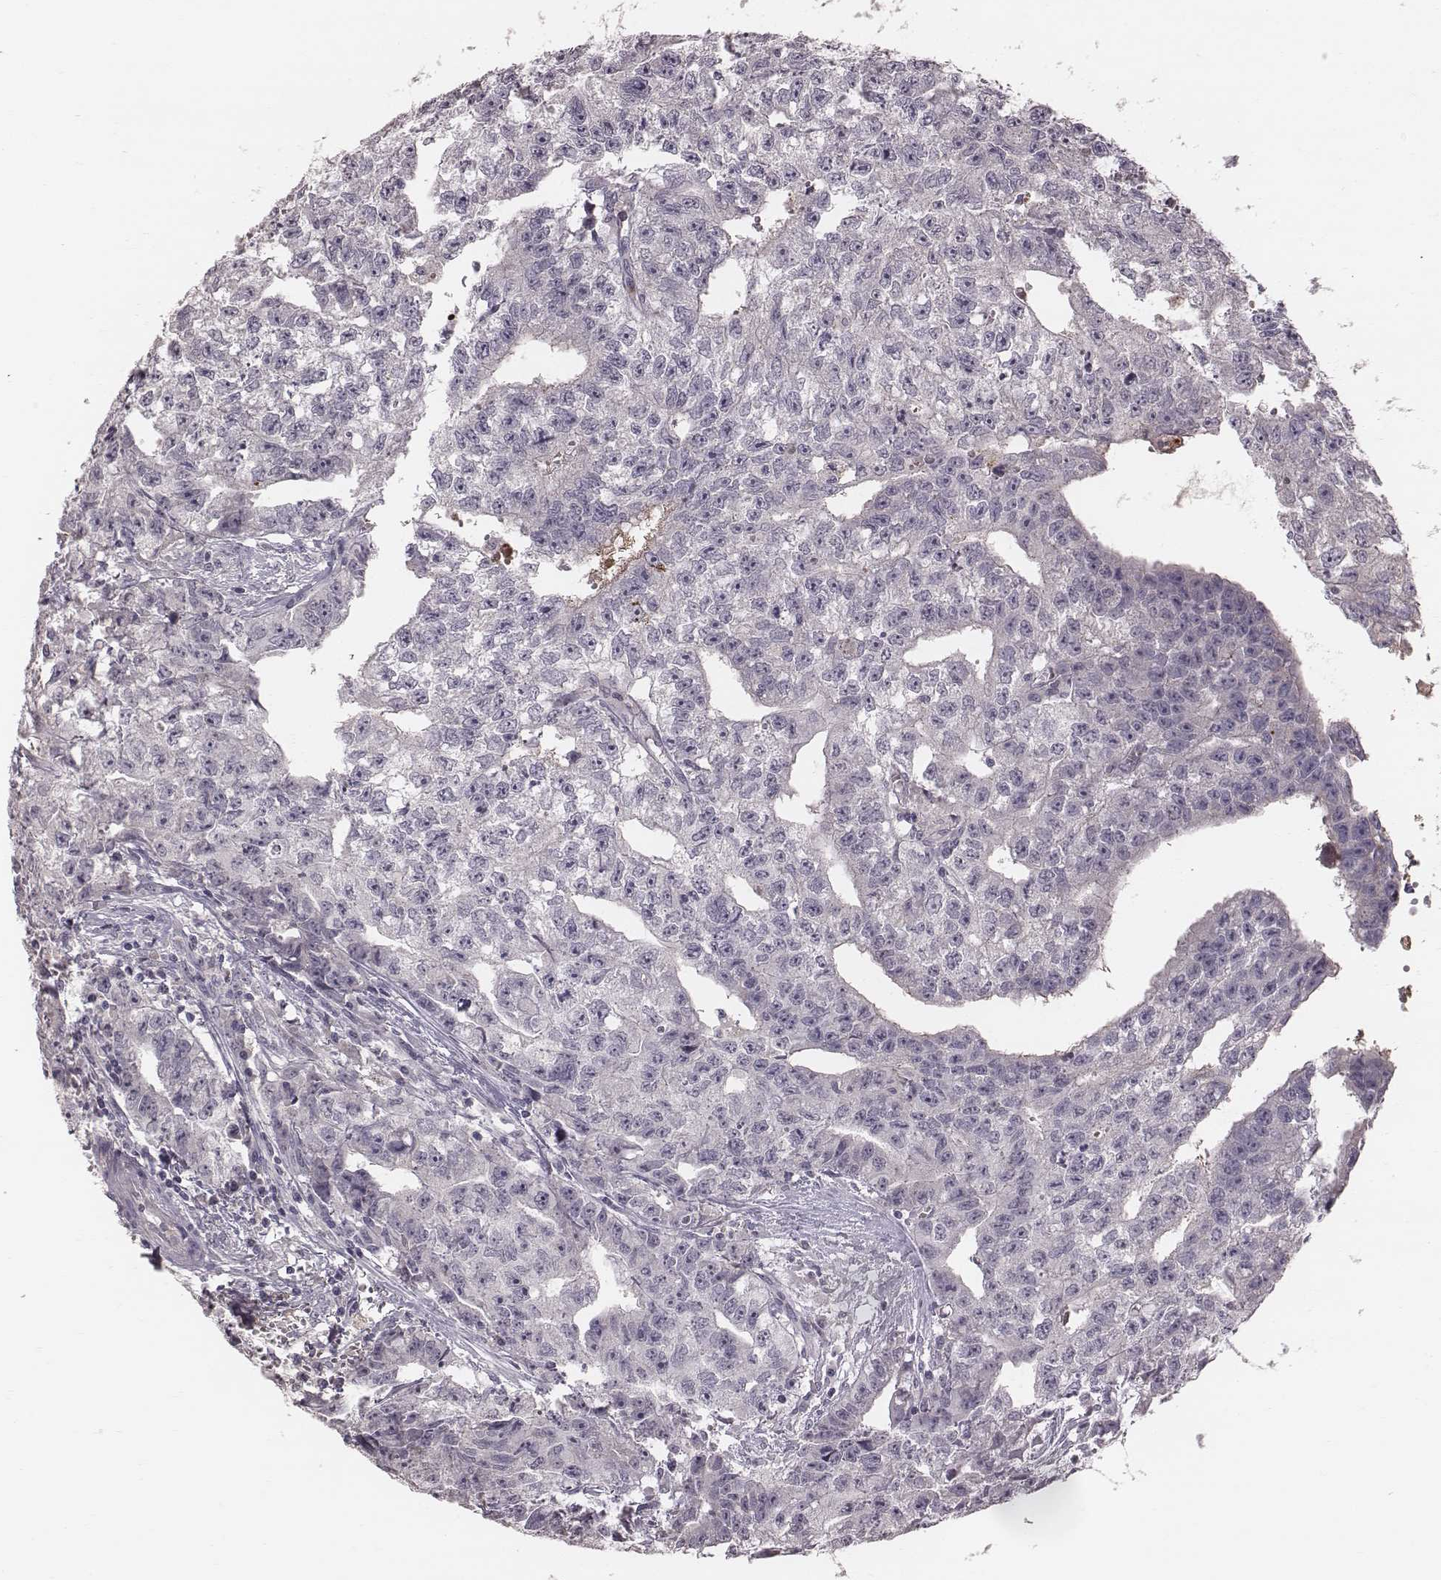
{"staining": {"intensity": "negative", "quantity": "none", "location": "none"}, "tissue": "testis cancer", "cell_type": "Tumor cells", "image_type": "cancer", "snomed": [{"axis": "morphology", "description": "Carcinoma, Embryonal, NOS"}, {"axis": "morphology", "description": "Teratoma, malignant, NOS"}, {"axis": "topography", "description": "Testis"}], "caption": "Tumor cells are negative for brown protein staining in malignant teratoma (testis).", "gene": "CFTR", "patient": {"sex": "male", "age": 24}}